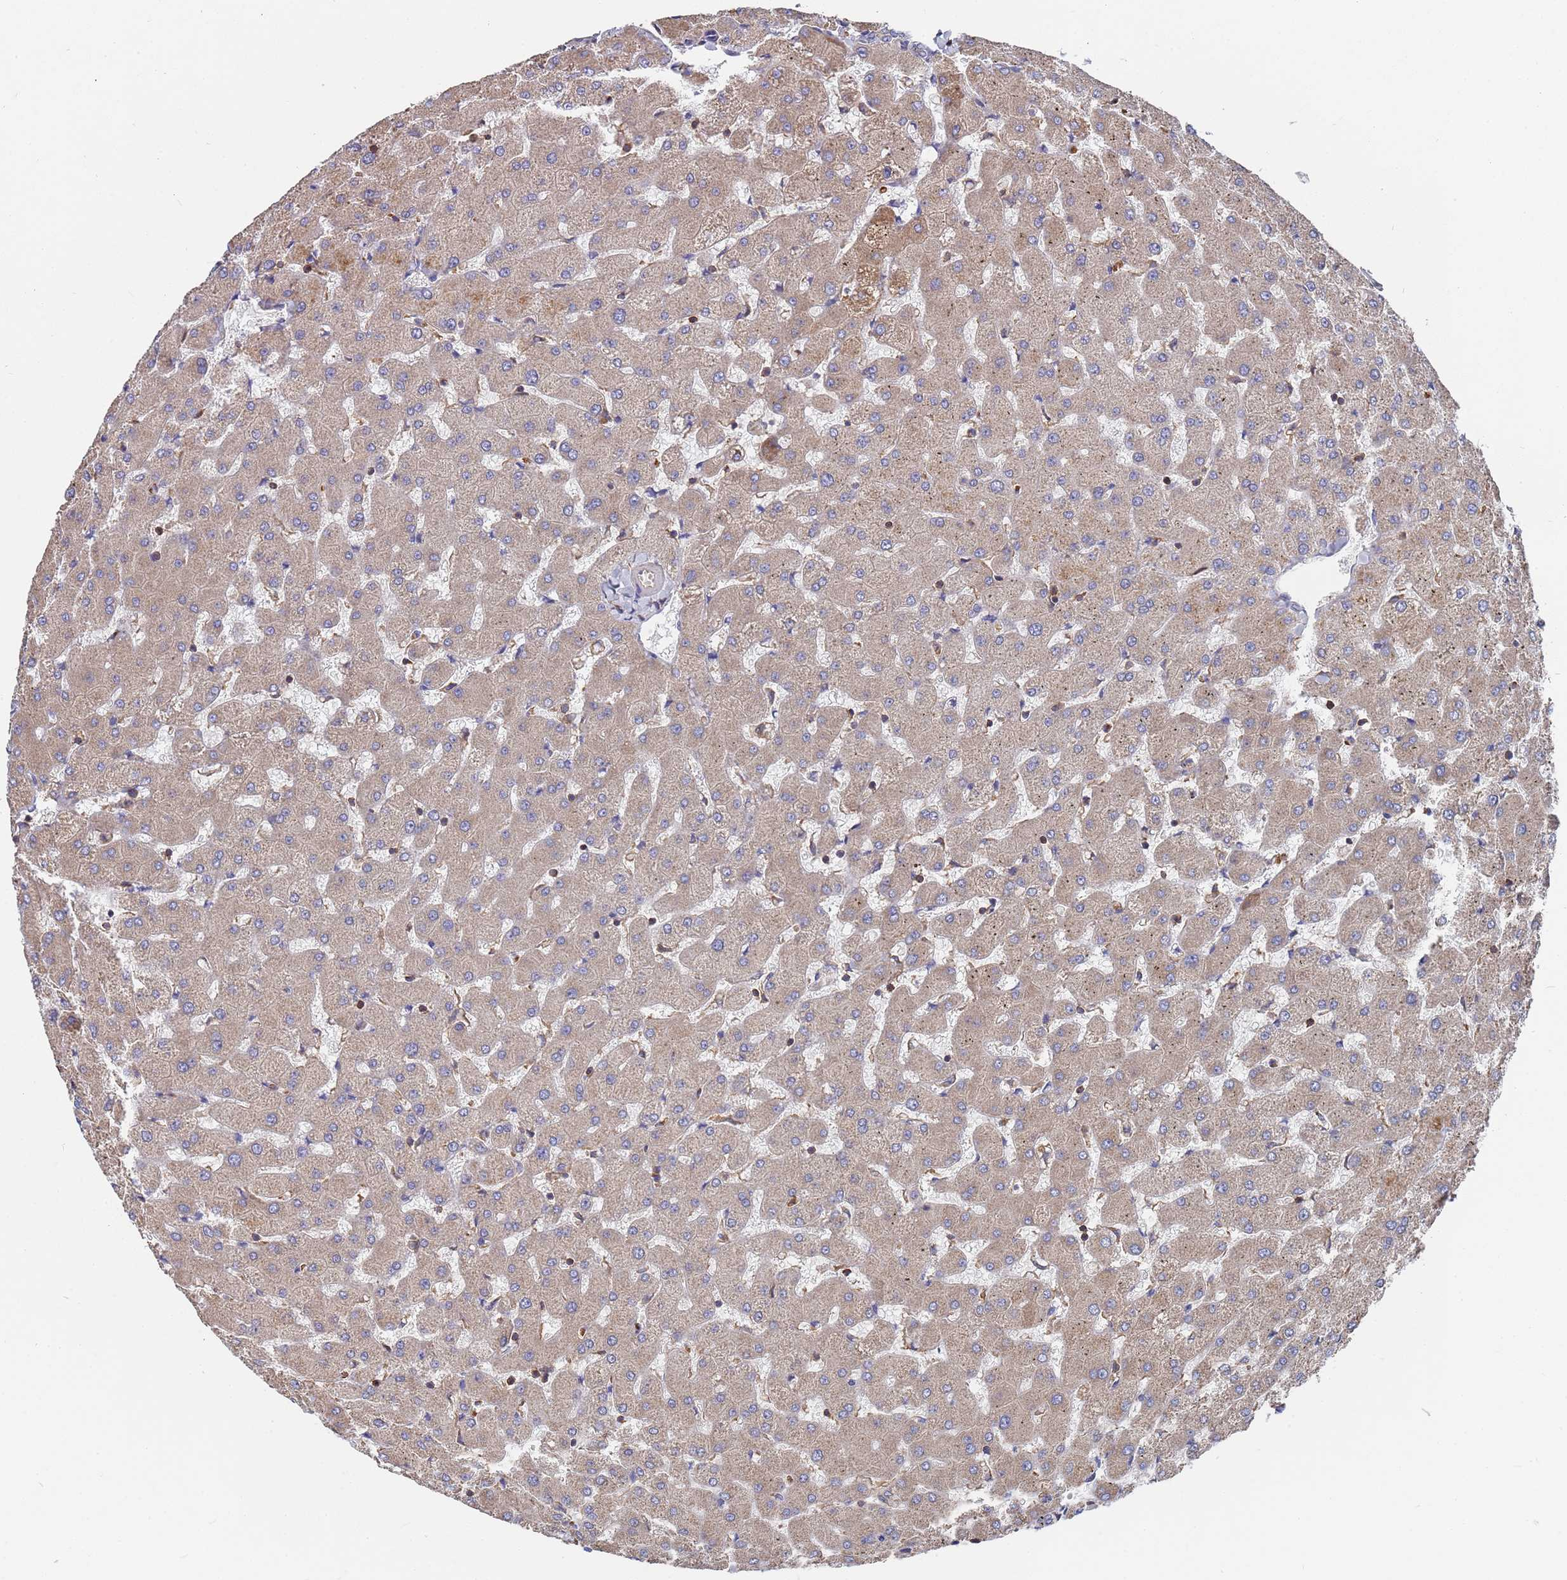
{"staining": {"intensity": "weak", "quantity": "<25%", "location": "cytoplasmic/membranous"}, "tissue": "liver", "cell_type": "Cholangiocytes", "image_type": "normal", "snomed": [{"axis": "morphology", "description": "Normal tissue, NOS"}, {"axis": "topography", "description": "Liver"}], "caption": "Immunohistochemistry photomicrograph of normal human liver stained for a protein (brown), which demonstrates no positivity in cholangiocytes.", "gene": "PYCR1", "patient": {"sex": "female", "age": 63}}